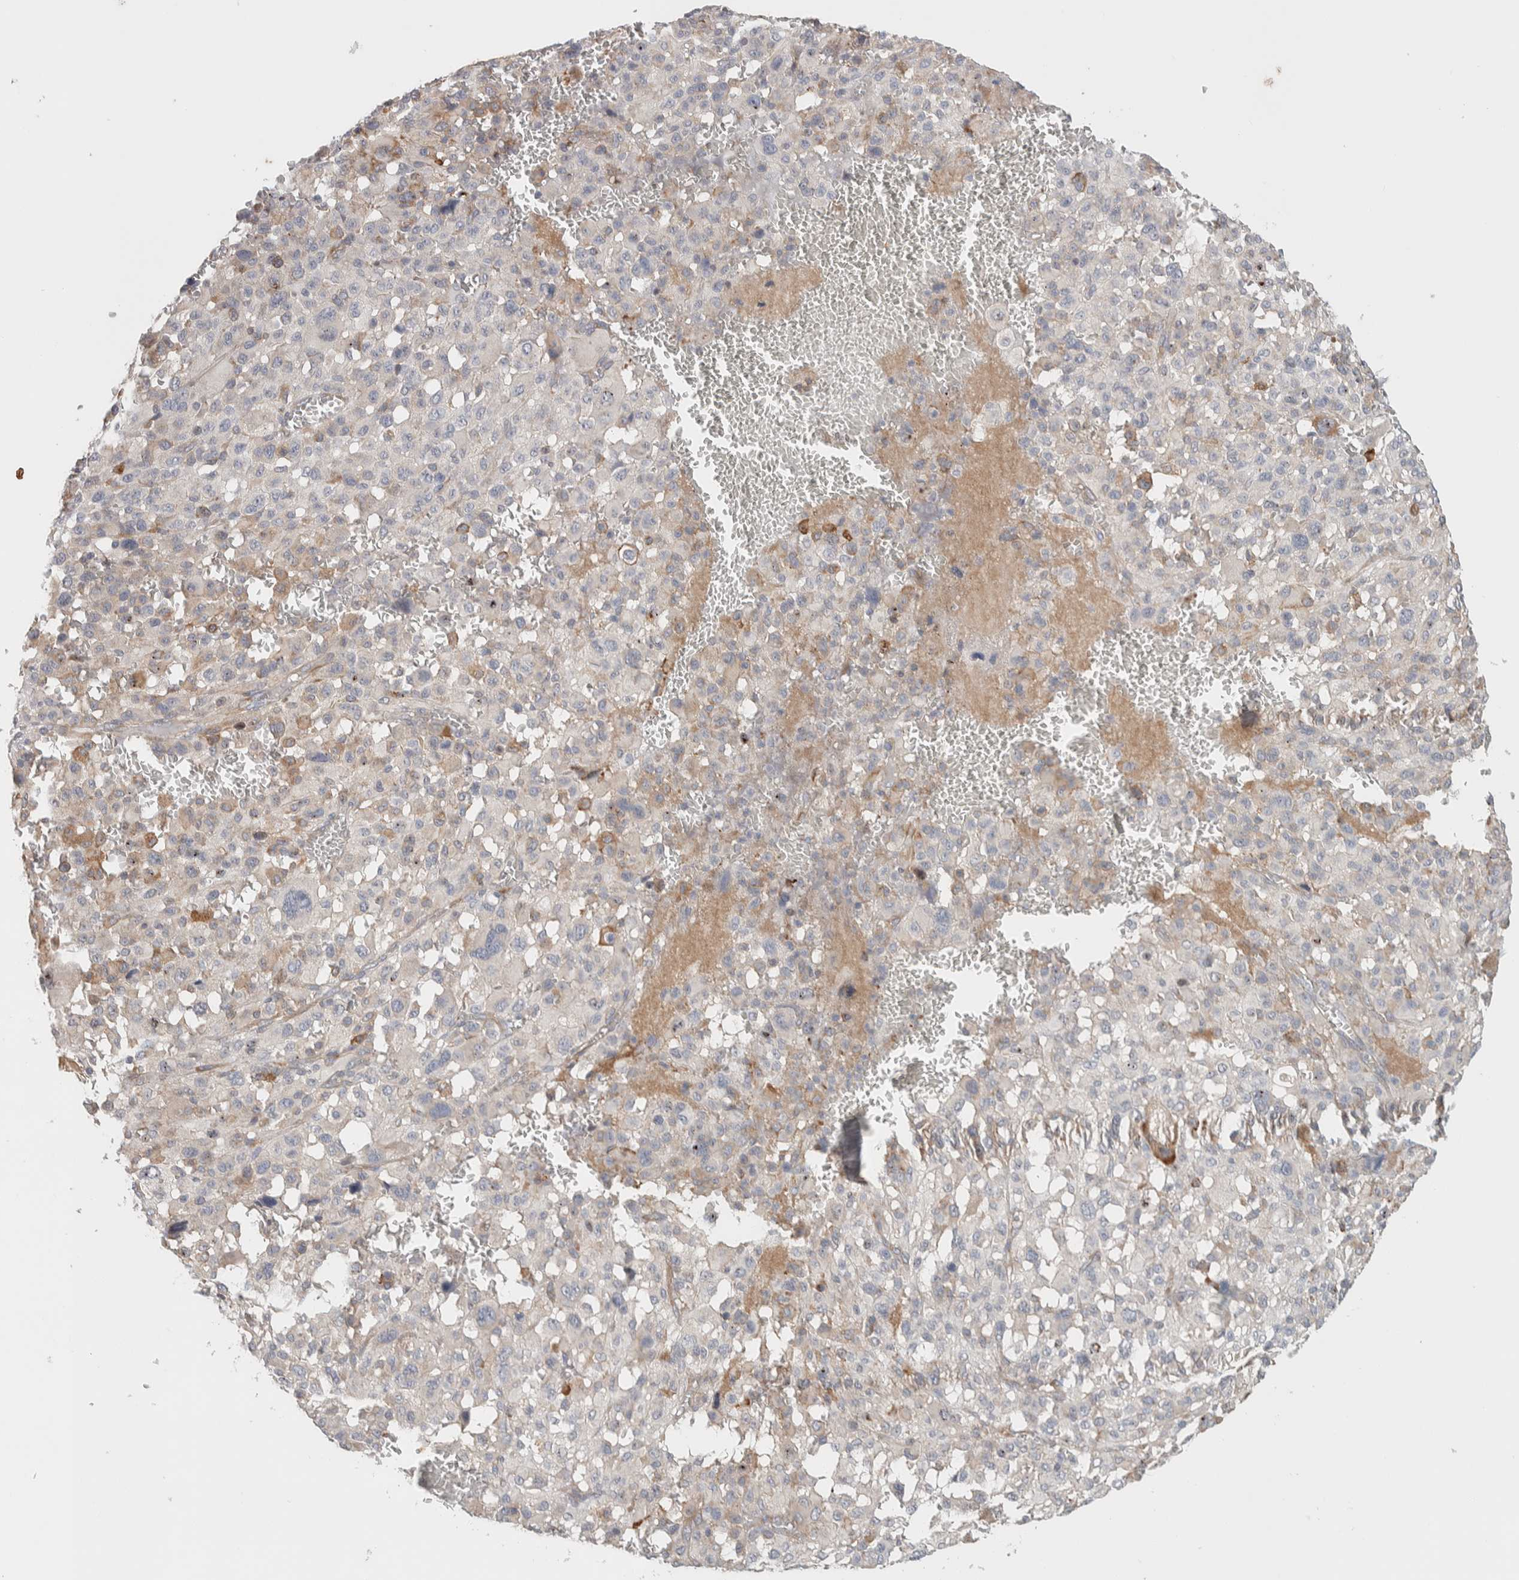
{"staining": {"intensity": "weak", "quantity": "<25%", "location": "cytoplasmic/membranous"}, "tissue": "melanoma", "cell_type": "Tumor cells", "image_type": "cancer", "snomed": [{"axis": "morphology", "description": "Malignant melanoma, Metastatic site"}, {"axis": "topography", "description": "Skin"}], "caption": "Tumor cells are negative for brown protein staining in malignant melanoma (metastatic site).", "gene": "ADCY8", "patient": {"sex": "female", "age": 74}}